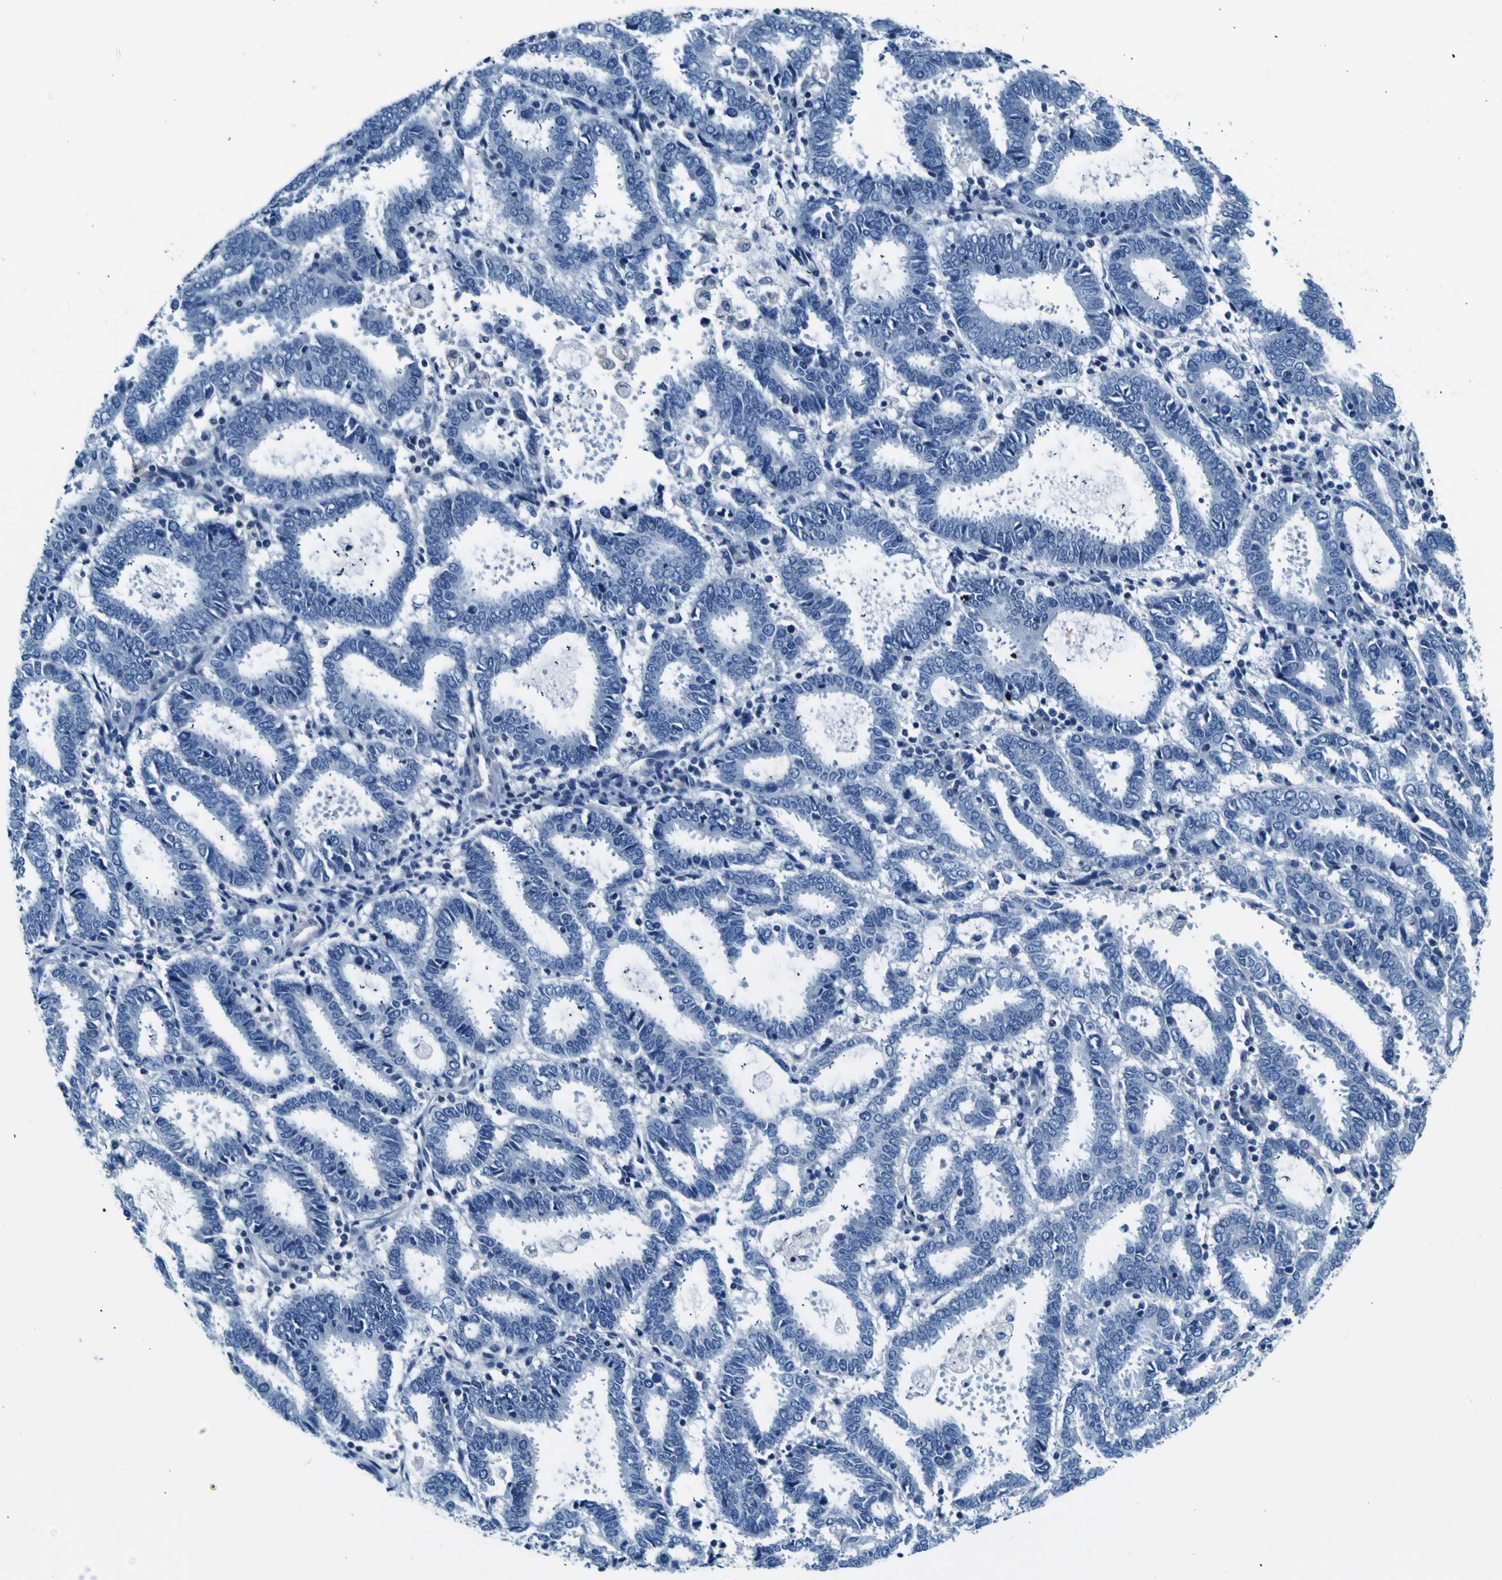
{"staining": {"intensity": "negative", "quantity": "none", "location": "none"}, "tissue": "endometrial cancer", "cell_type": "Tumor cells", "image_type": "cancer", "snomed": [{"axis": "morphology", "description": "Adenocarcinoma, NOS"}, {"axis": "topography", "description": "Uterus"}], "caption": "Endometrial adenocarcinoma stained for a protein using immunohistochemistry (IHC) demonstrates no expression tumor cells.", "gene": "ADGRA2", "patient": {"sex": "female", "age": 83}}